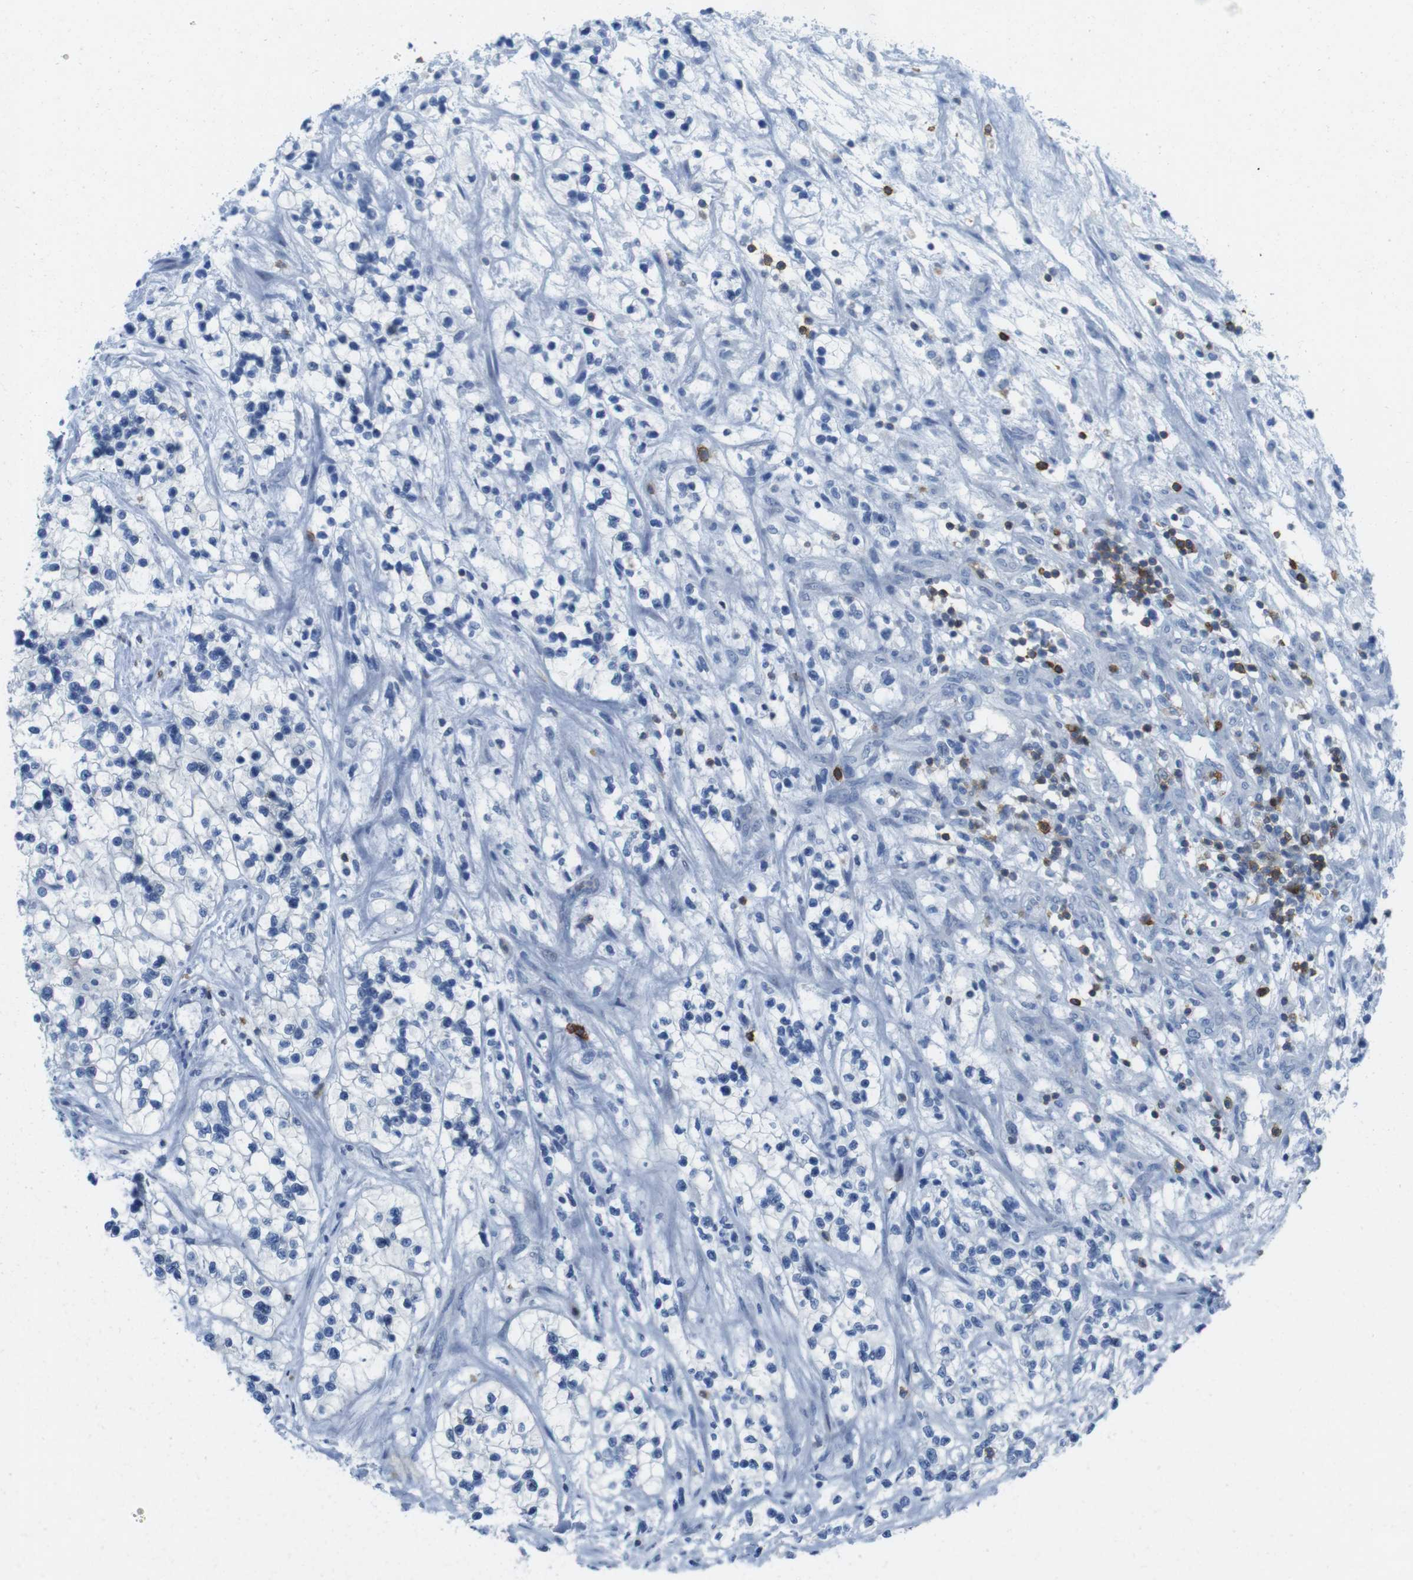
{"staining": {"intensity": "negative", "quantity": "none", "location": "none"}, "tissue": "renal cancer", "cell_type": "Tumor cells", "image_type": "cancer", "snomed": [{"axis": "morphology", "description": "Adenocarcinoma, NOS"}, {"axis": "topography", "description": "Kidney"}], "caption": "IHC micrograph of human renal adenocarcinoma stained for a protein (brown), which displays no expression in tumor cells.", "gene": "CD5", "patient": {"sex": "female", "age": 57}}